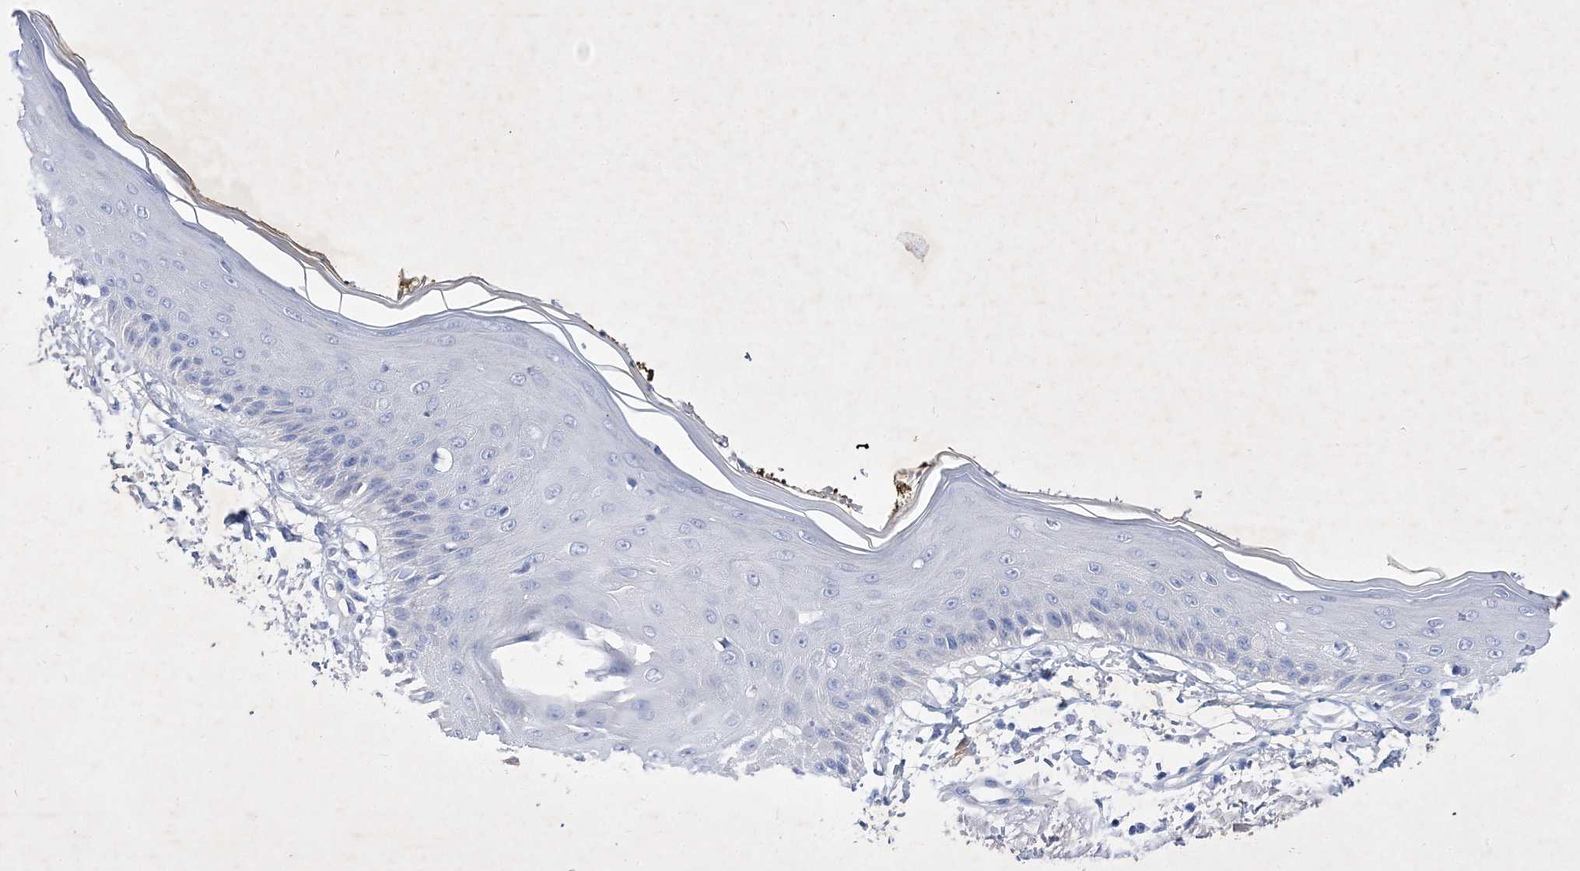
{"staining": {"intensity": "negative", "quantity": "none", "location": "none"}, "tissue": "skin", "cell_type": "Fibroblasts", "image_type": "normal", "snomed": [{"axis": "morphology", "description": "Normal tissue, NOS"}, {"axis": "topography", "description": "Skin"}, {"axis": "topography", "description": "Skeletal muscle"}], "caption": "High magnification brightfield microscopy of normal skin stained with DAB (brown) and counterstained with hematoxylin (blue): fibroblasts show no significant staining. Brightfield microscopy of immunohistochemistry stained with DAB (3,3'-diaminobenzidine) (brown) and hematoxylin (blue), captured at high magnification.", "gene": "GPN1", "patient": {"sex": "male", "age": 83}}